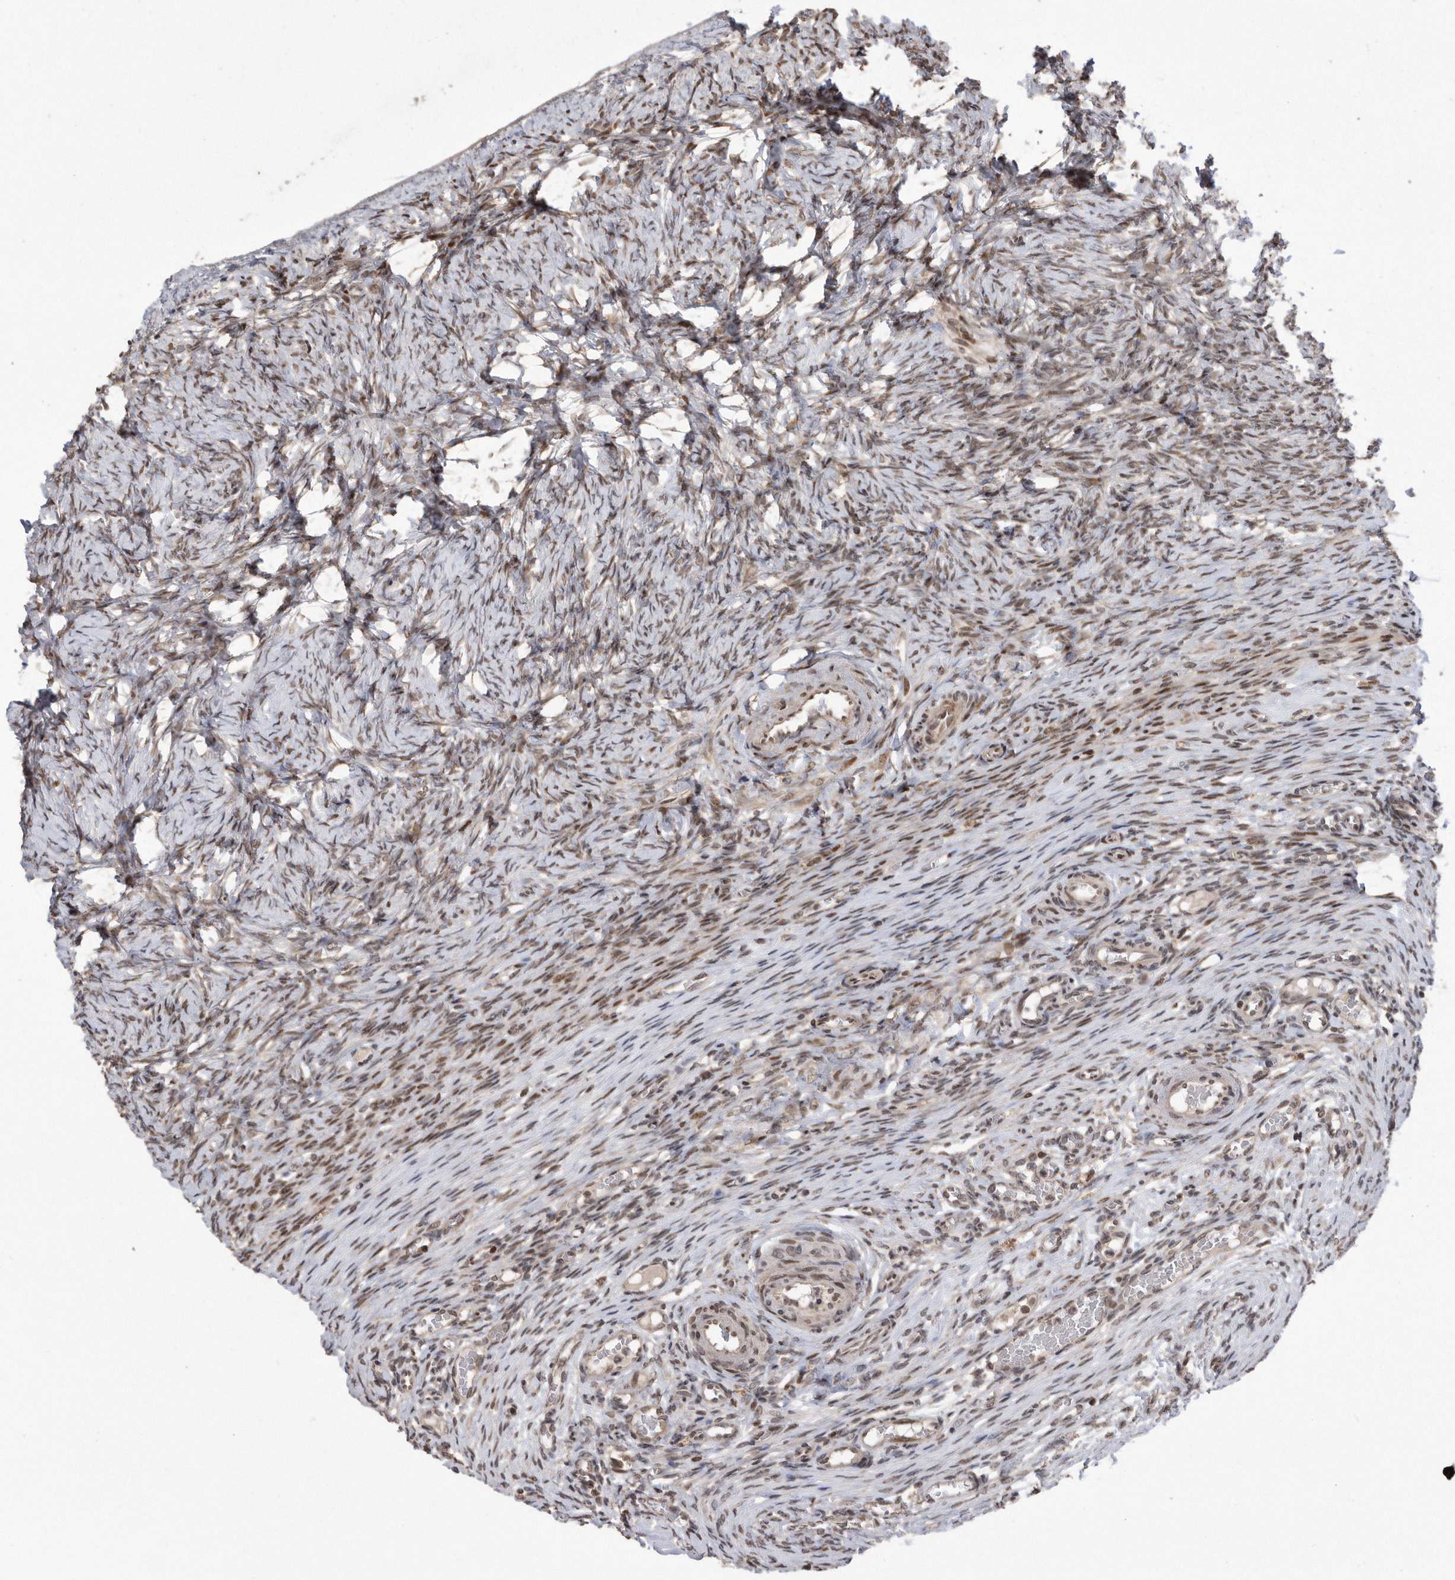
{"staining": {"intensity": "moderate", "quantity": "25%-75%", "location": "nuclear"}, "tissue": "ovary", "cell_type": "Ovarian stroma cells", "image_type": "normal", "snomed": [{"axis": "morphology", "description": "Adenocarcinoma, NOS"}, {"axis": "topography", "description": "Endometrium"}], "caption": "A medium amount of moderate nuclear staining is seen in about 25%-75% of ovarian stroma cells in normal ovary.", "gene": "TDRD3", "patient": {"sex": "female", "age": 32}}